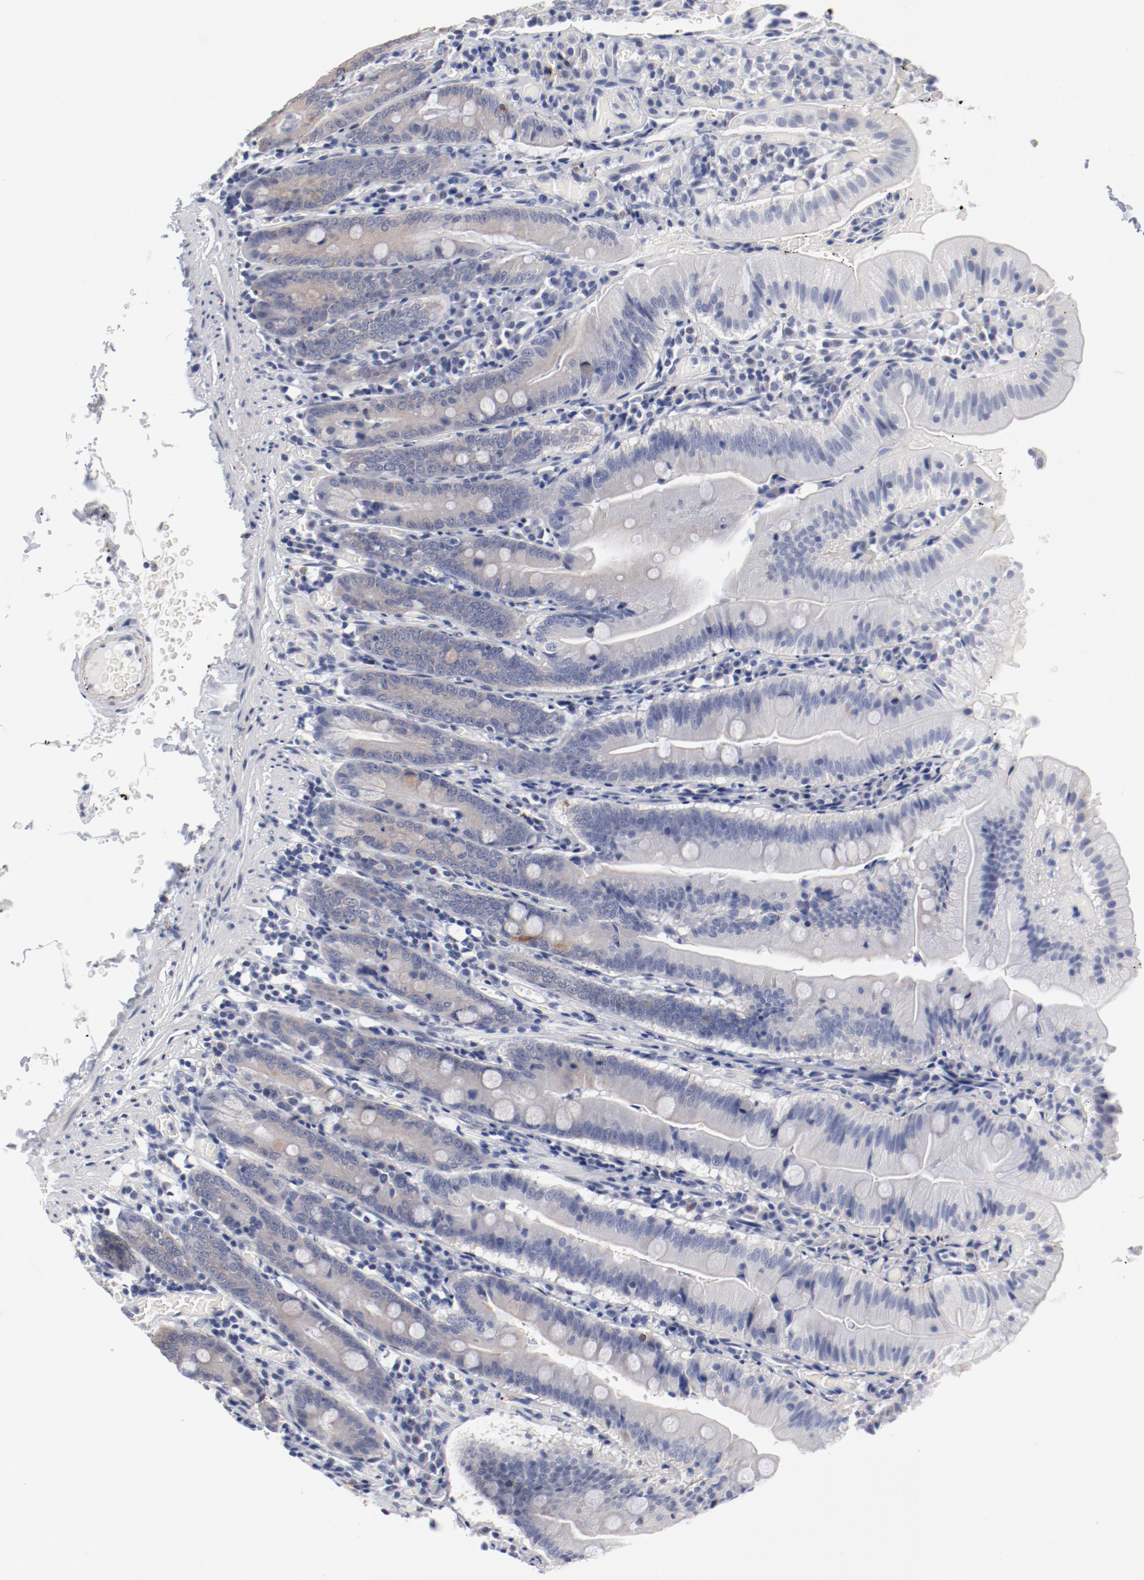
{"staining": {"intensity": "negative", "quantity": "none", "location": "none"}, "tissue": "small intestine", "cell_type": "Glandular cells", "image_type": "normal", "snomed": [{"axis": "morphology", "description": "Normal tissue, NOS"}, {"axis": "topography", "description": "Small intestine"}], "caption": "Immunohistochemical staining of normal human small intestine demonstrates no significant staining in glandular cells. Brightfield microscopy of immunohistochemistry (IHC) stained with DAB (3,3'-diaminobenzidine) (brown) and hematoxylin (blue), captured at high magnification.", "gene": "GPR143", "patient": {"sex": "male", "age": 71}}